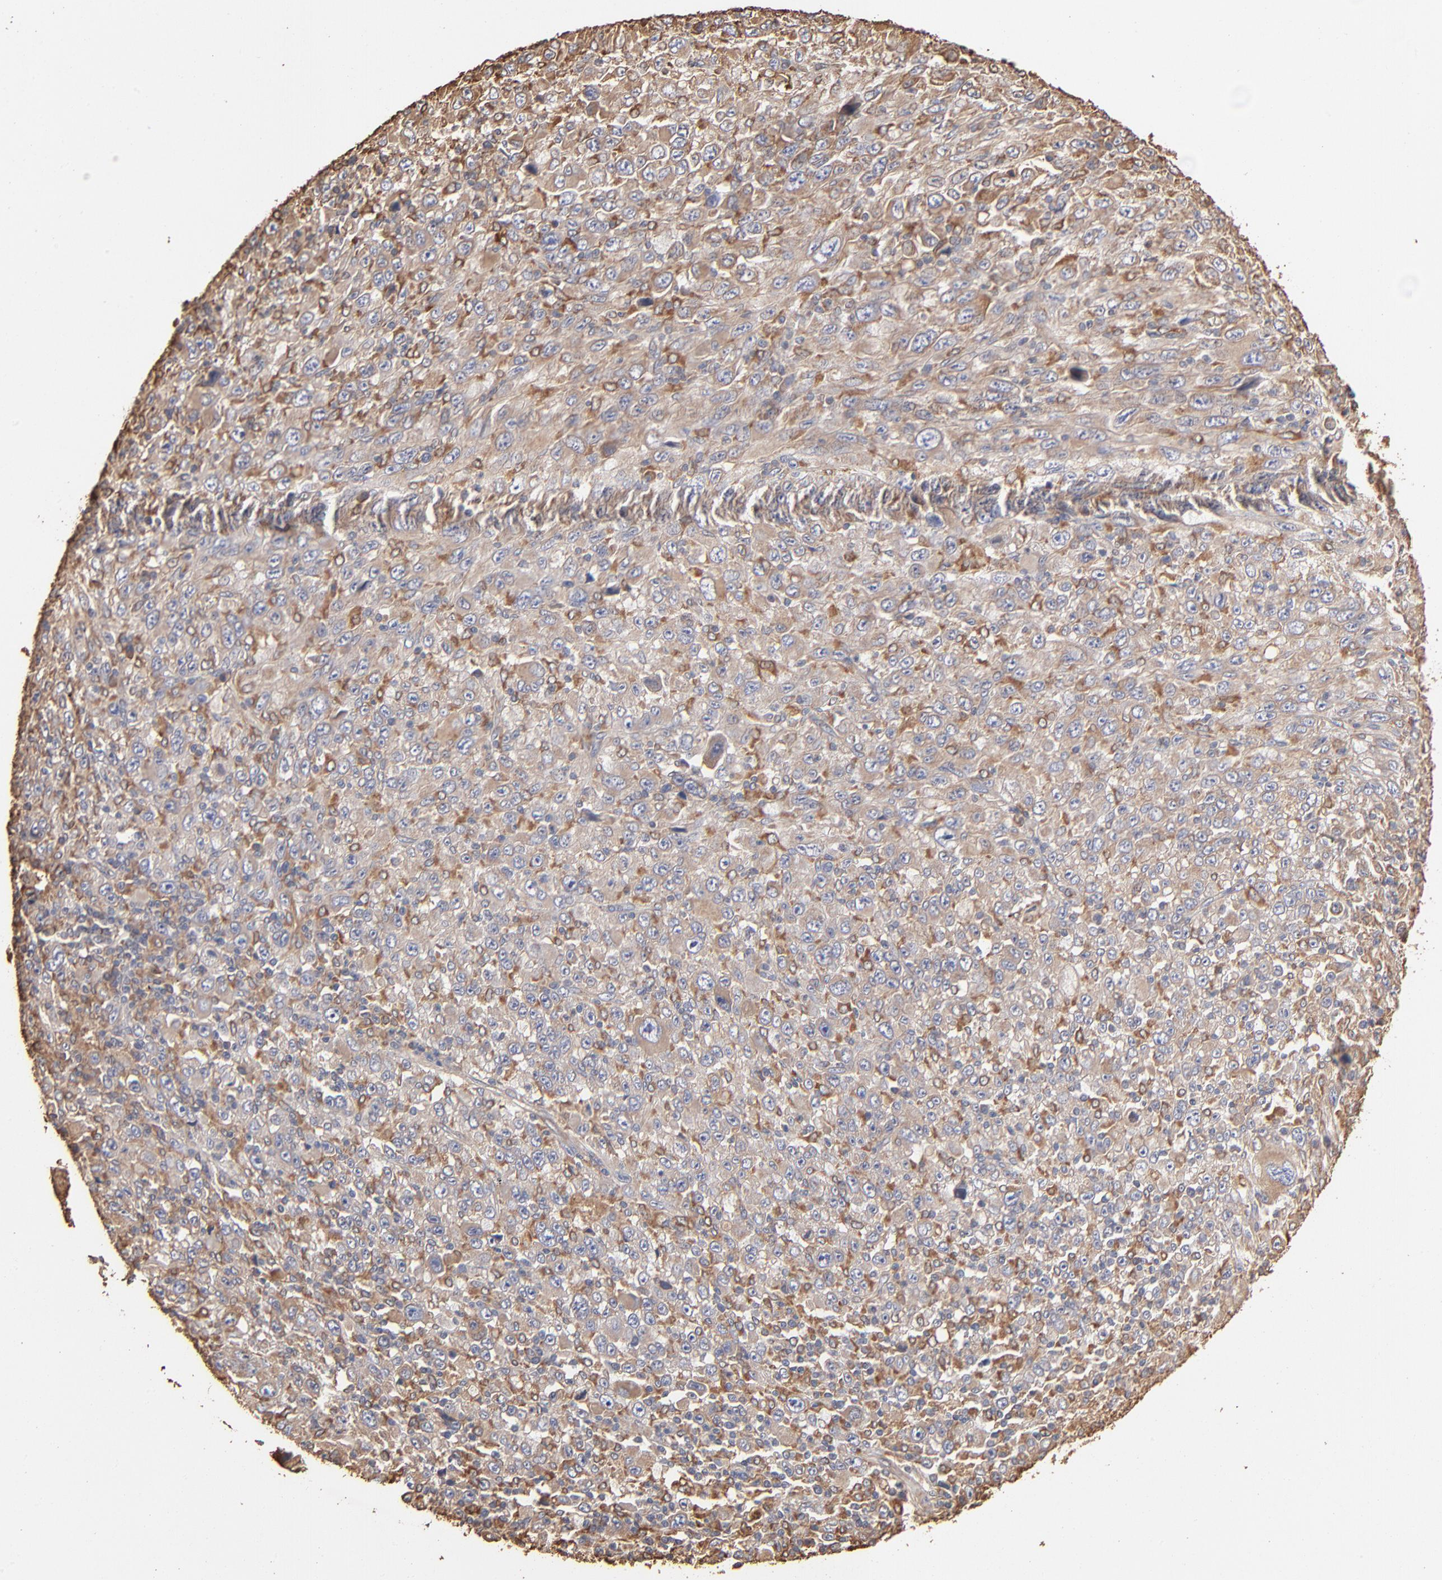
{"staining": {"intensity": "weak", "quantity": ">75%", "location": "cytoplasmic/membranous"}, "tissue": "melanoma", "cell_type": "Tumor cells", "image_type": "cancer", "snomed": [{"axis": "morphology", "description": "Malignant melanoma, Metastatic site"}, {"axis": "topography", "description": "Skin"}], "caption": "Protein staining by immunohistochemistry (IHC) reveals weak cytoplasmic/membranous positivity in approximately >75% of tumor cells in malignant melanoma (metastatic site). (DAB = brown stain, brightfield microscopy at high magnification).", "gene": "PDIA3", "patient": {"sex": "female", "age": 56}}